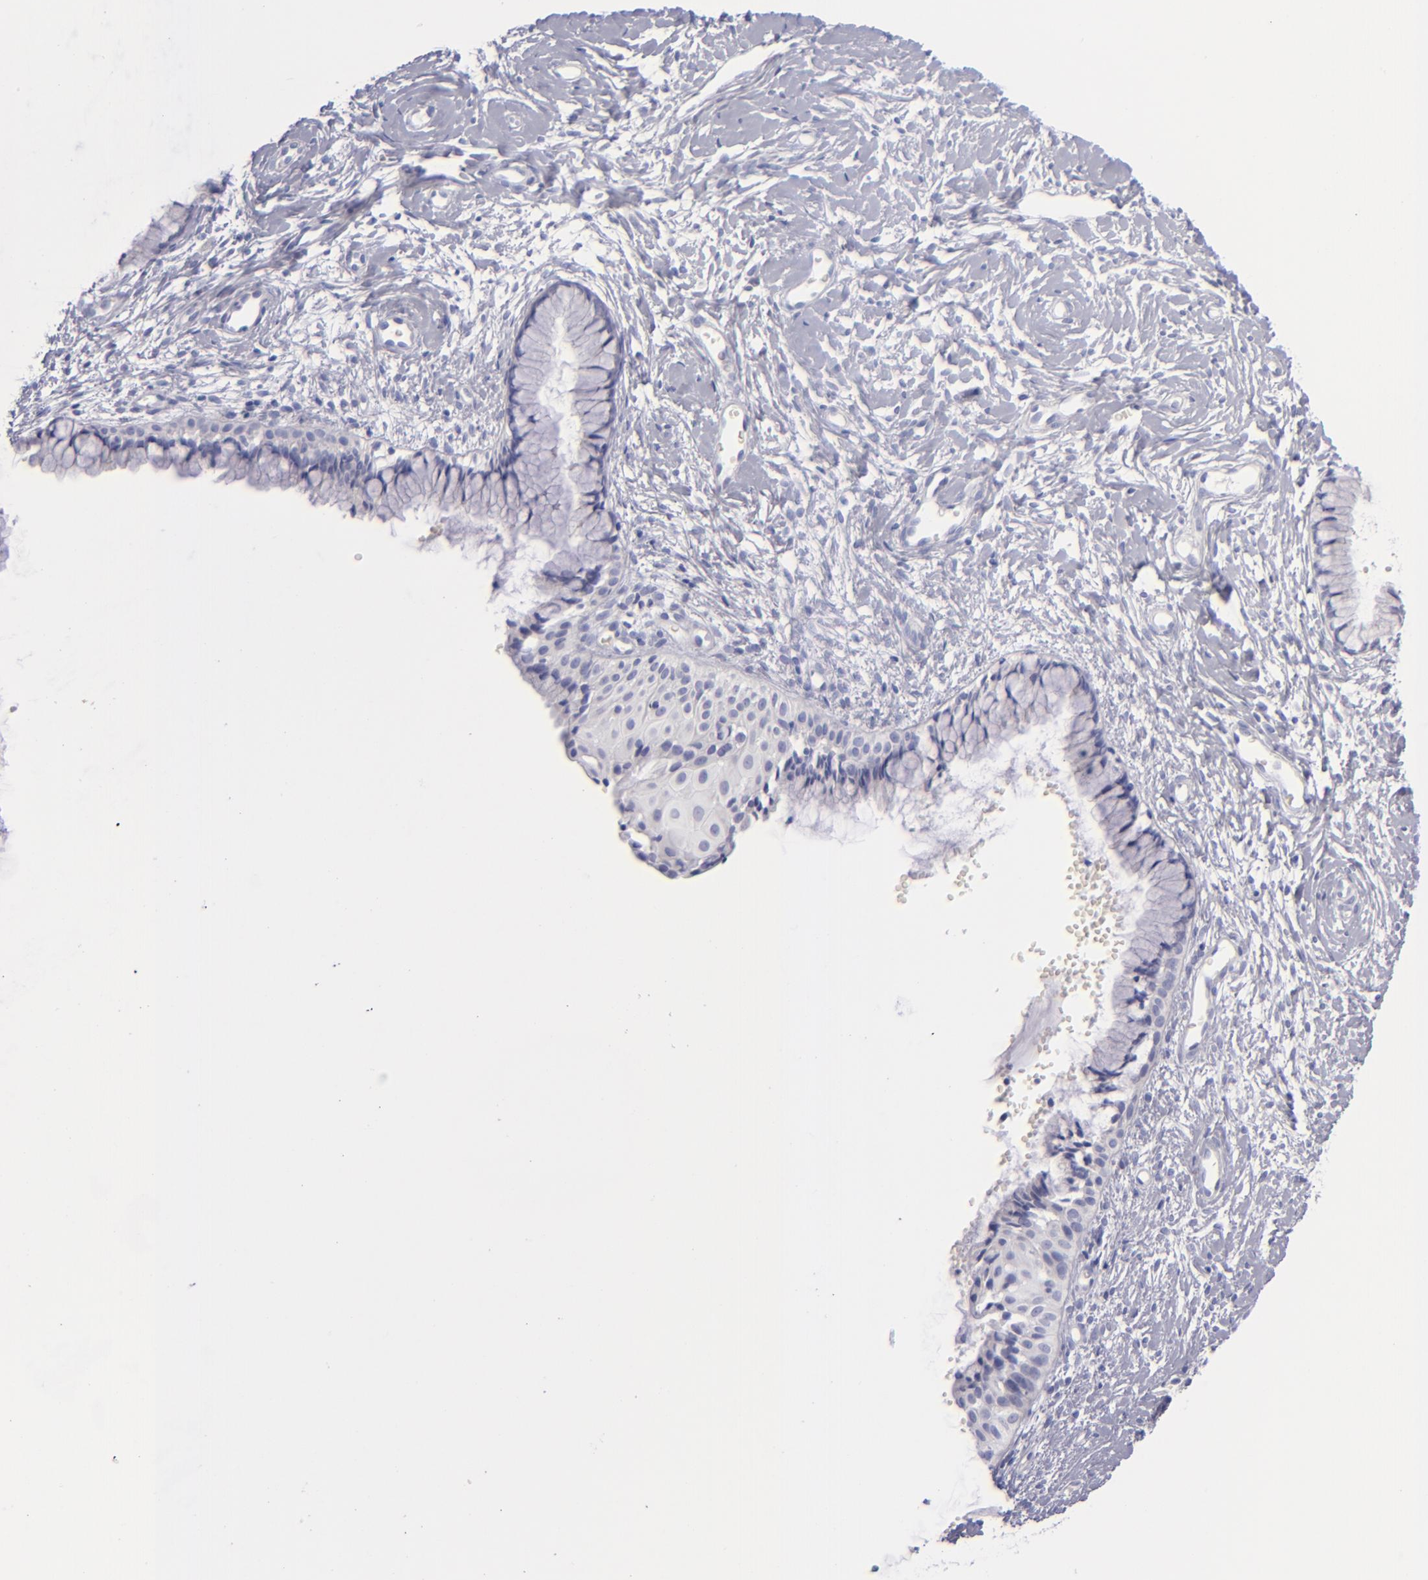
{"staining": {"intensity": "negative", "quantity": "none", "location": "none"}, "tissue": "cervix", "cell_type": "Glandular cells", "image_type": "normal", "snomed": [{"axis": "morphology", "description": "Normal tissue, NOS"}, {"axis": "topography", "description": "Cervix"}], "caption": "Immunohistochemistry photomicrograph of benign cervix: human cervix stained with DAB (3,3'-diaminobenzidine) reveals no significant protein staining in glandular cells. The staining is performed using DAB (3,3'-diaminobenzidine) brown chromogen with nuclei counter-stained in using hematoxylin.", "gene": "CD22", "patient": {"sex": "female", "age": 46}}